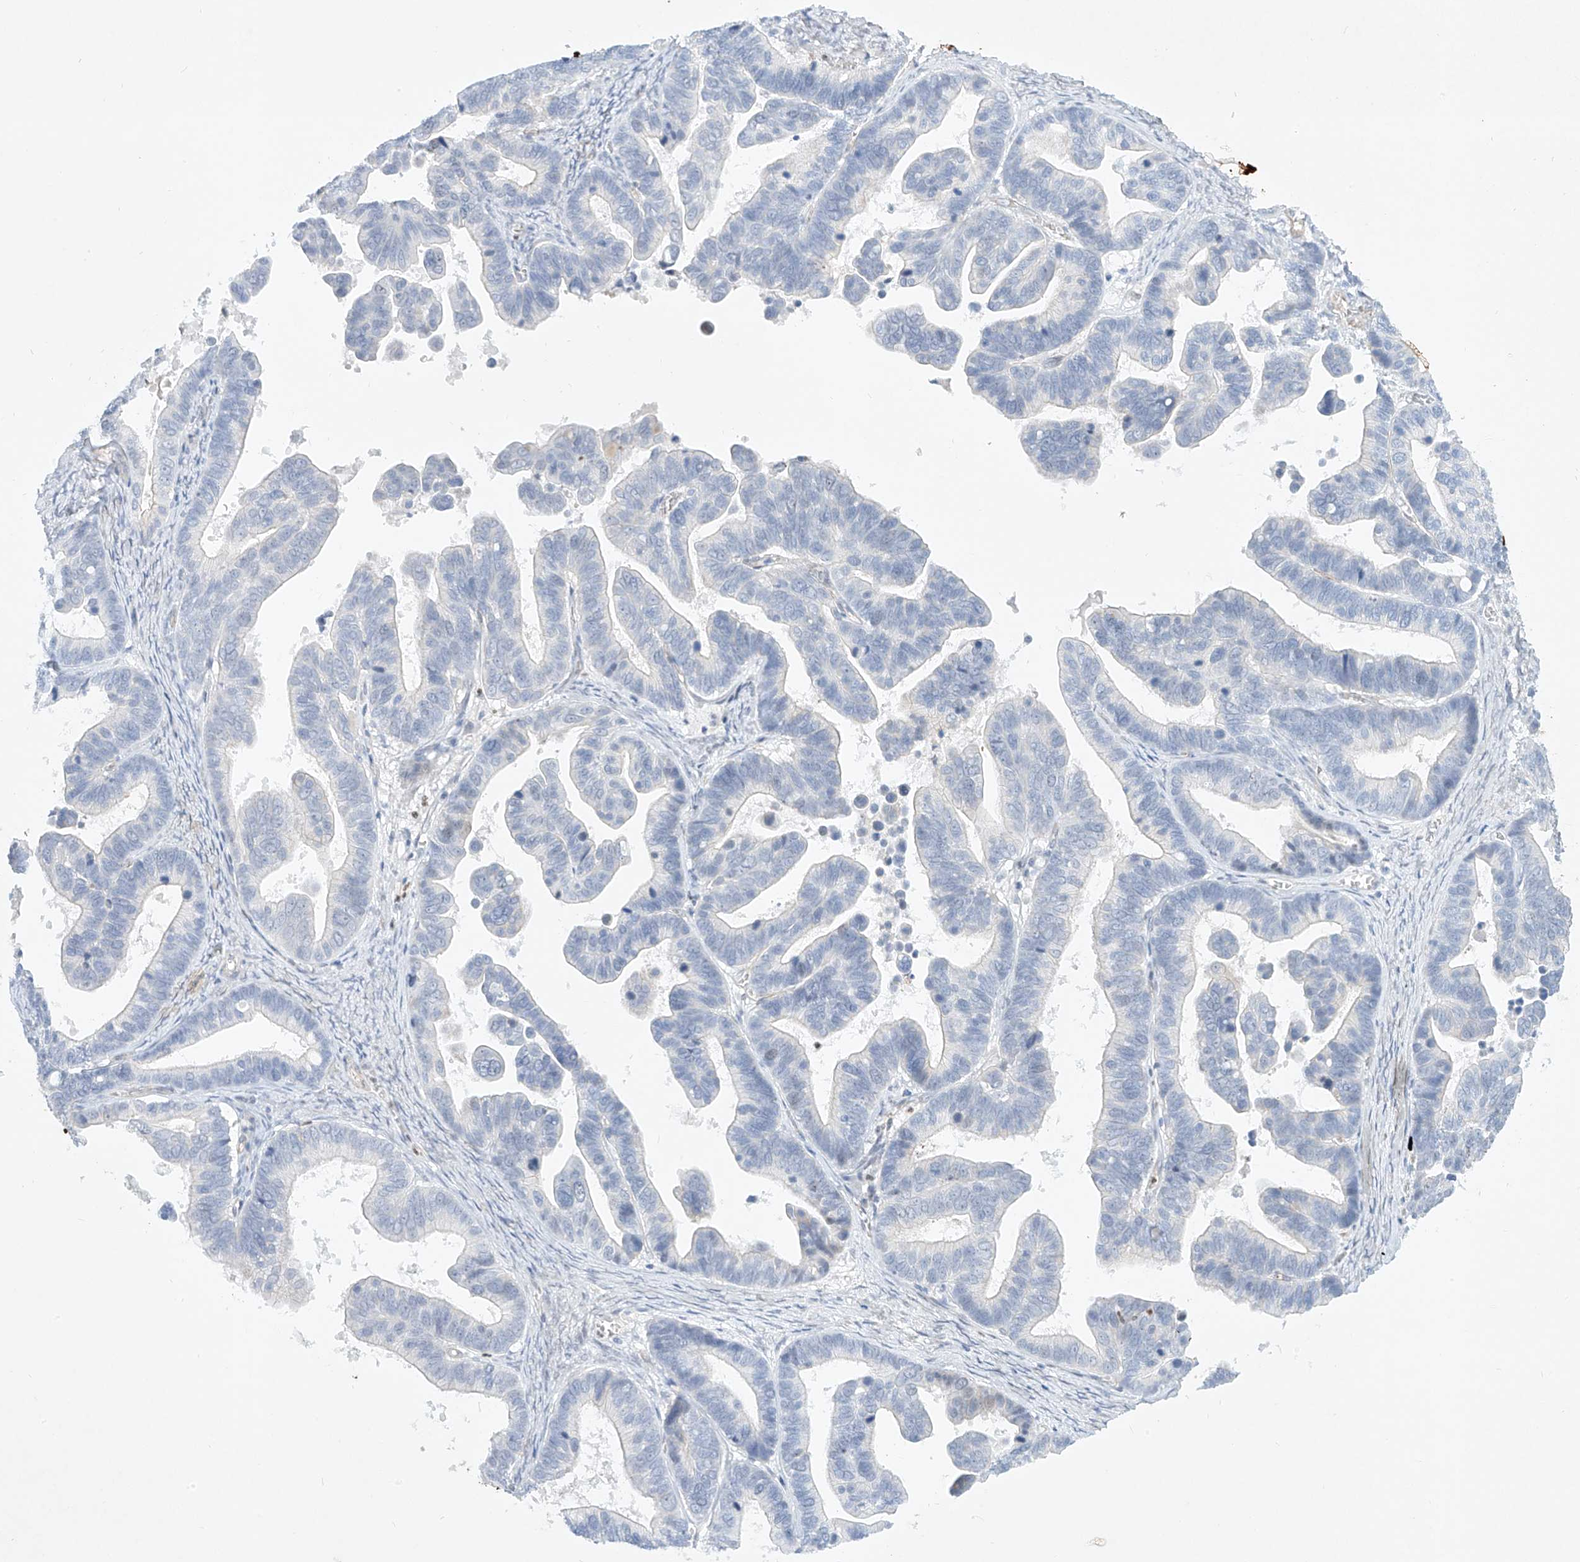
{"staining": {"intensity": "negative", "quantity": "none", "location": "none"}, "tissue": "ovarian cancer", "cell_type": "Tumor cells", "image_type": "cancer", "snomed": [{"axis": "morphology", "description": "Cystadenocarcinoma, serous, NOS"}, {"axis": "topography", "description": "Ovary"}], "caption": "Histopathology image shows no significant protein positivity in tumor cells of ovarian serous cystadenocarcinoma. (DAB (3,3'-diaminobenzidine) immunohistochemistry (IHC) visualized using brightfield microscopy, high magnification).", "gene": "REEP2", "patient": {"sex": "female", "age": 56}}